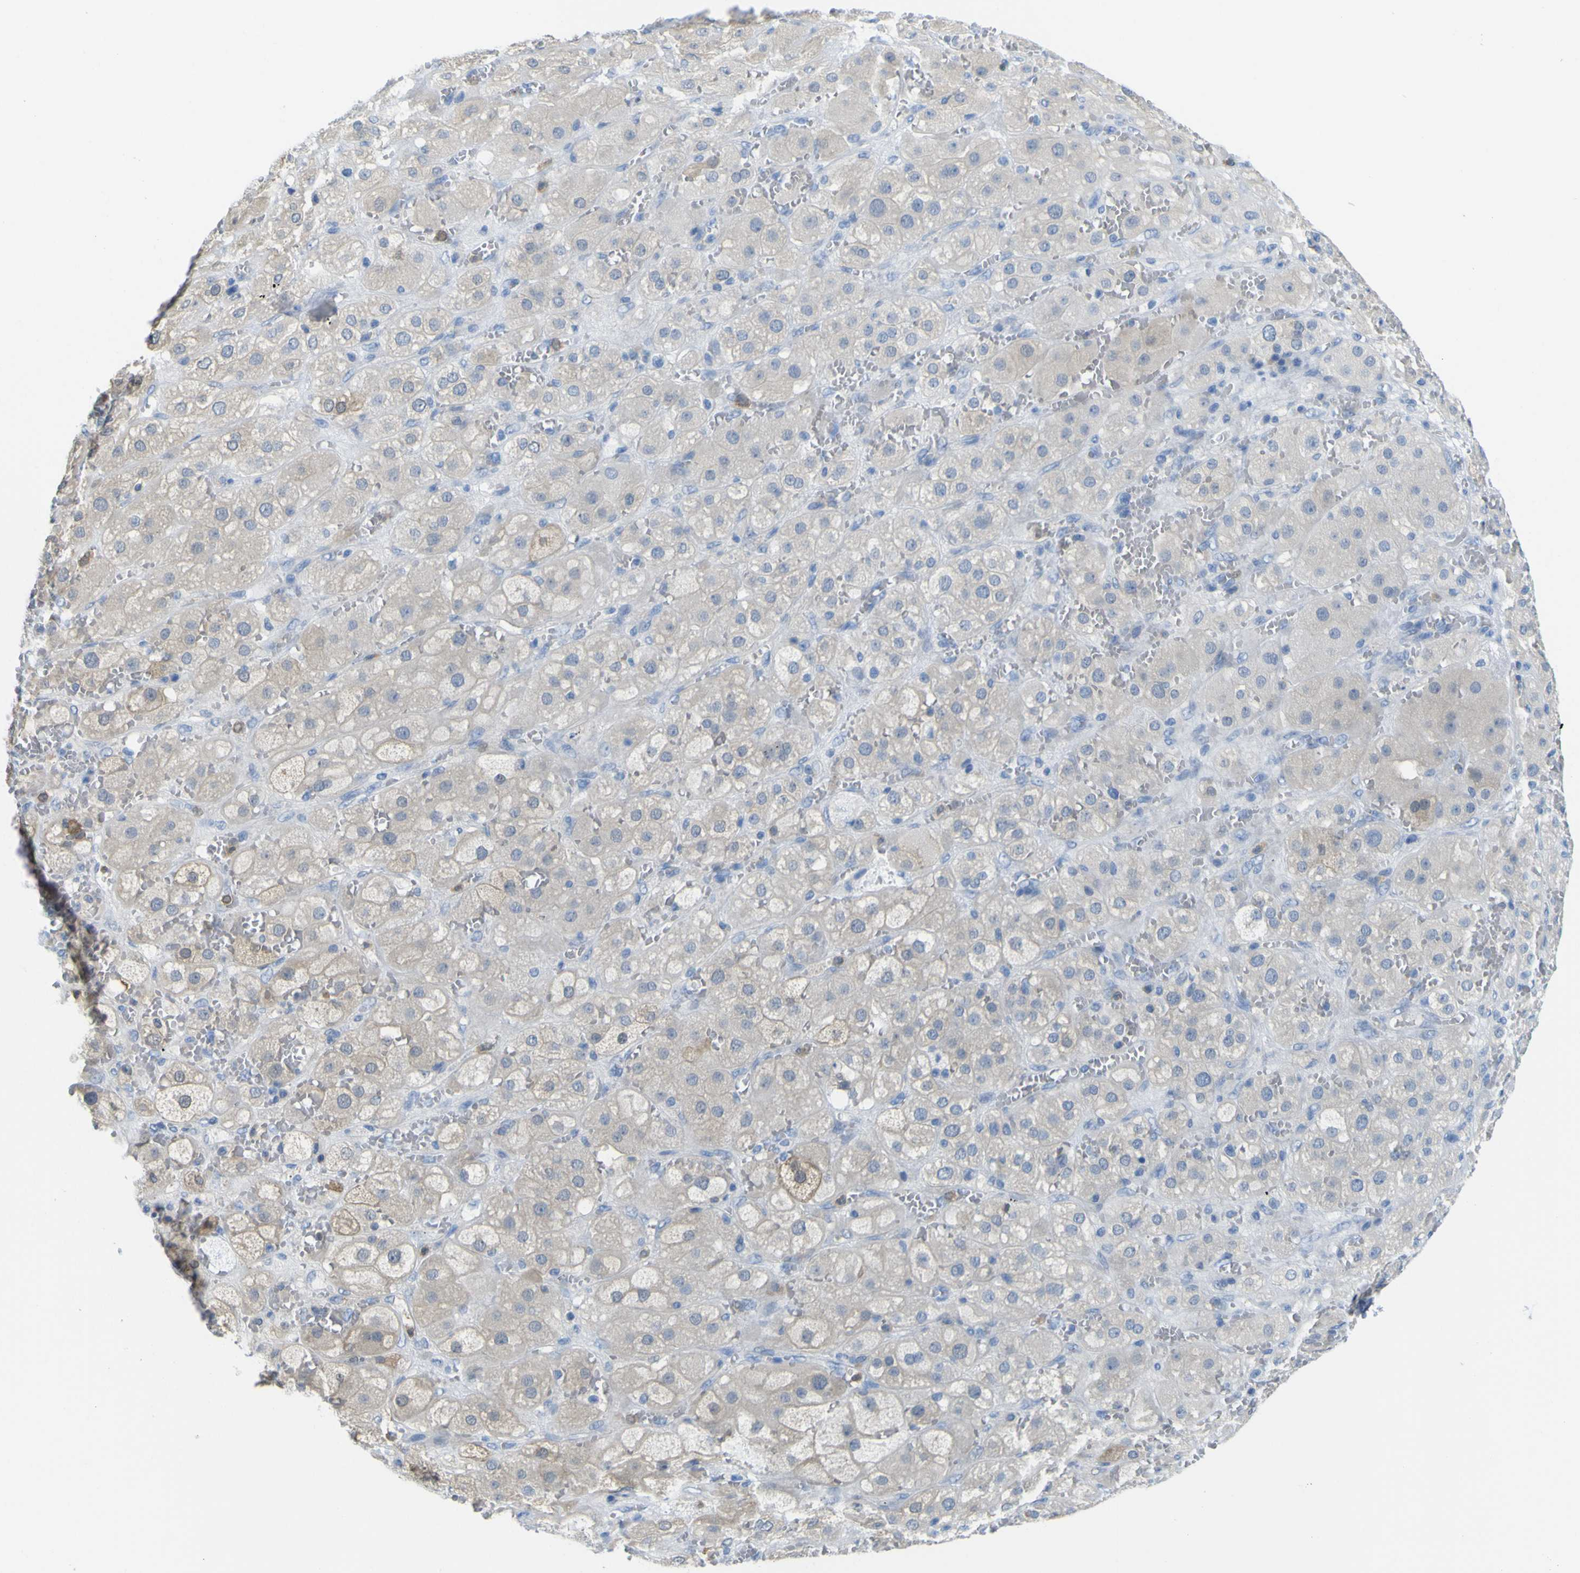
{"staining": {"intensity": "moderate", "quantity": "<25%", "location": "cytoplasmic/membranous"}, "tissue": "adrenal gland", "cell_type": "Glandular cells", "image_type": "normal", "snomed": [{"axis": "morphology", "description": "Normal tissue, NOS"}, {"axis": "topography", "description": "Adrenal gland"}], "caption": "IHC of unremarkable human adrenal gland displays low levels of moderate cytoplasmic/membranous positivity in approximately <25% of glandular cells.", "gene": "ABHD3", "patient": {"sex": "female", "age": 47}}